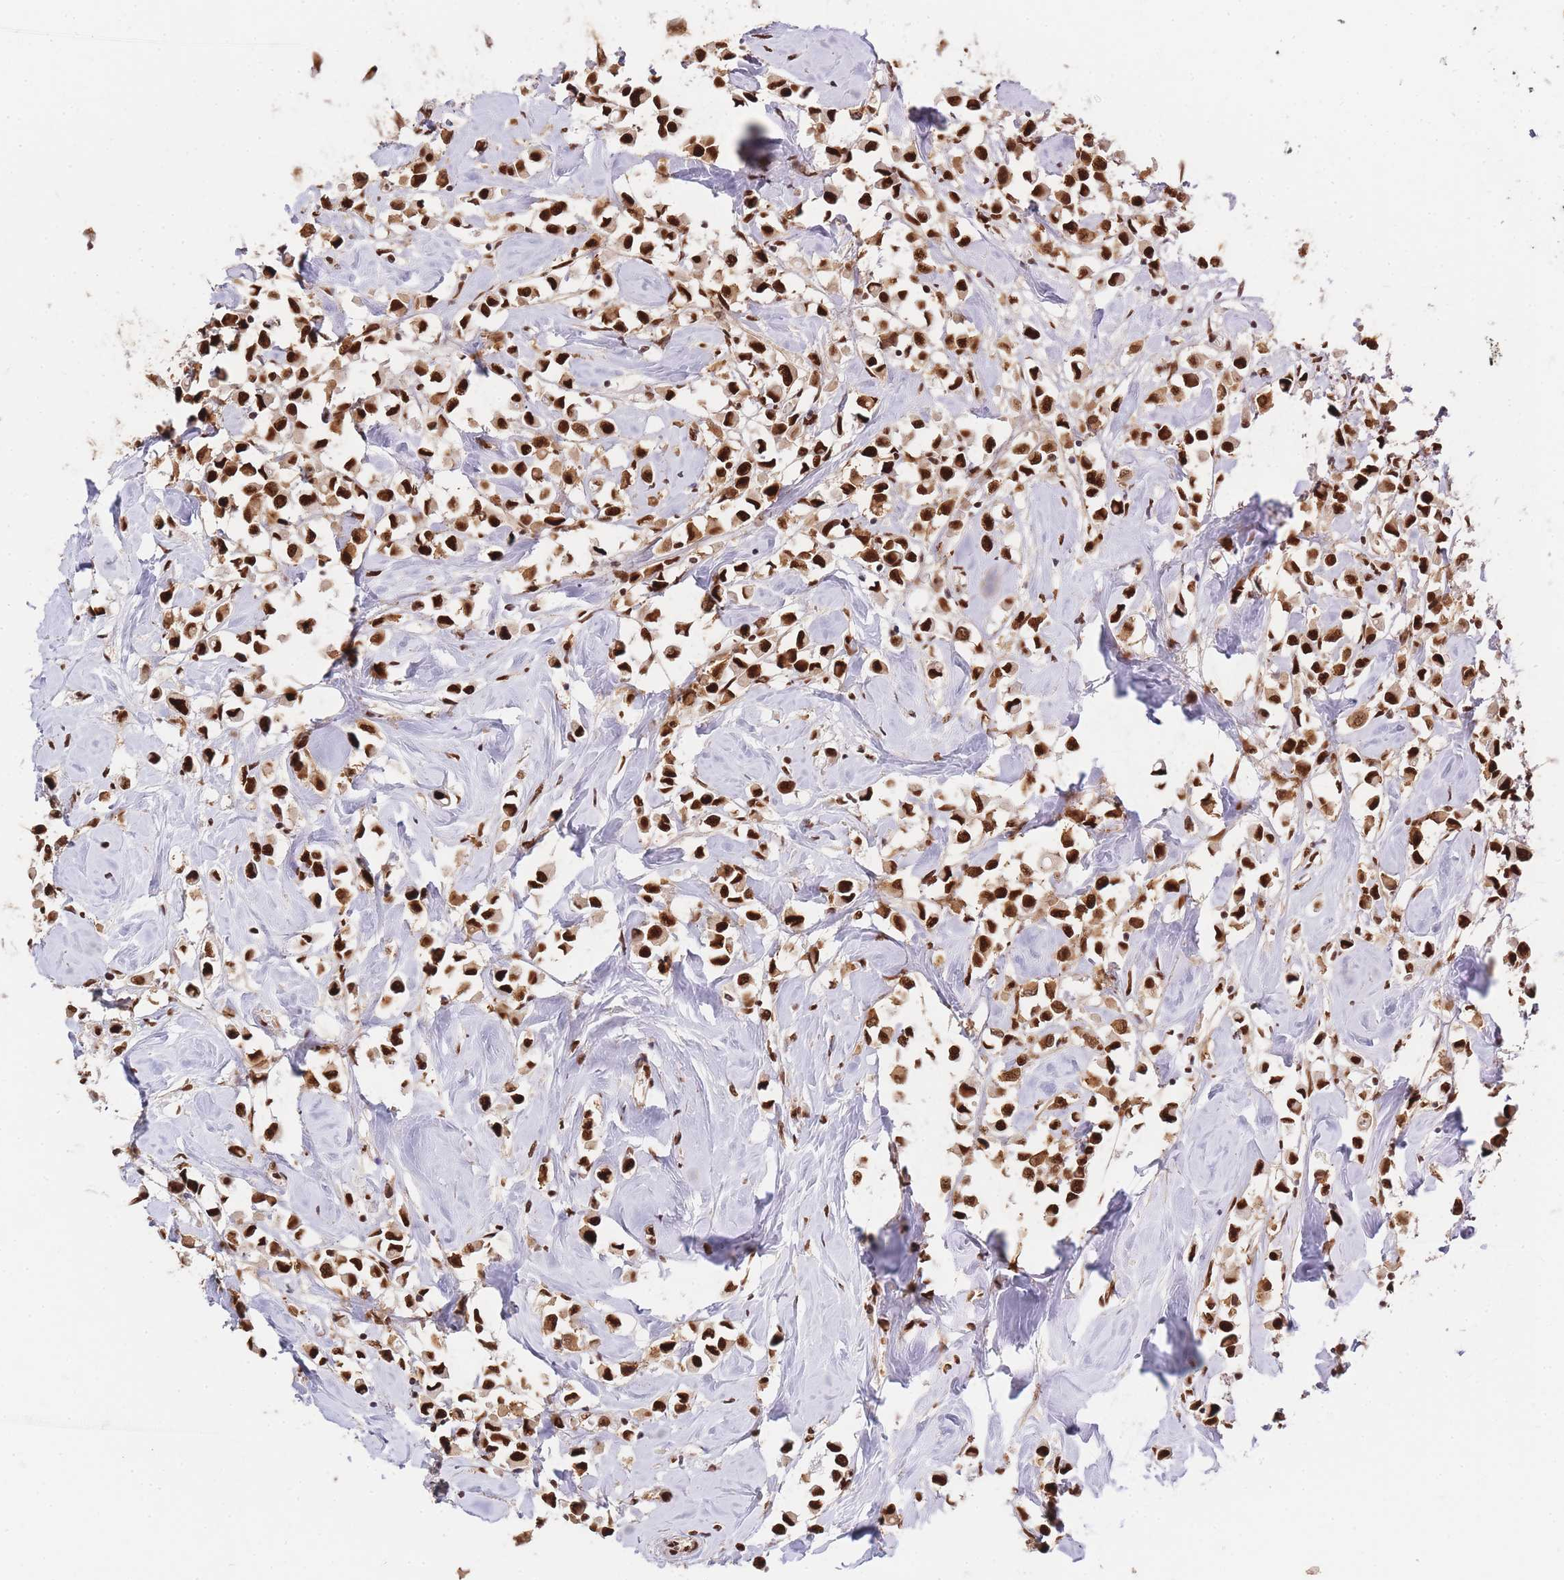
{"staining": {"intensity": "strong", "quantity": ">75%", "location": "nuclear"}, "tissue": "breast cancer", "cell_type": "Tumor cells", "image_type": "cancer", "snomed": [{"axis": "morphology", "description": "Duct carcinoma"}, {"axis": "topography", "description": "Breast"}], "caption": "Protein staining displays strong nuclear positivity in approximately >75% of tumor cells in breast cancer.", "gene": "PRKDC", "patient": {"sex": "female", "age": 61}}